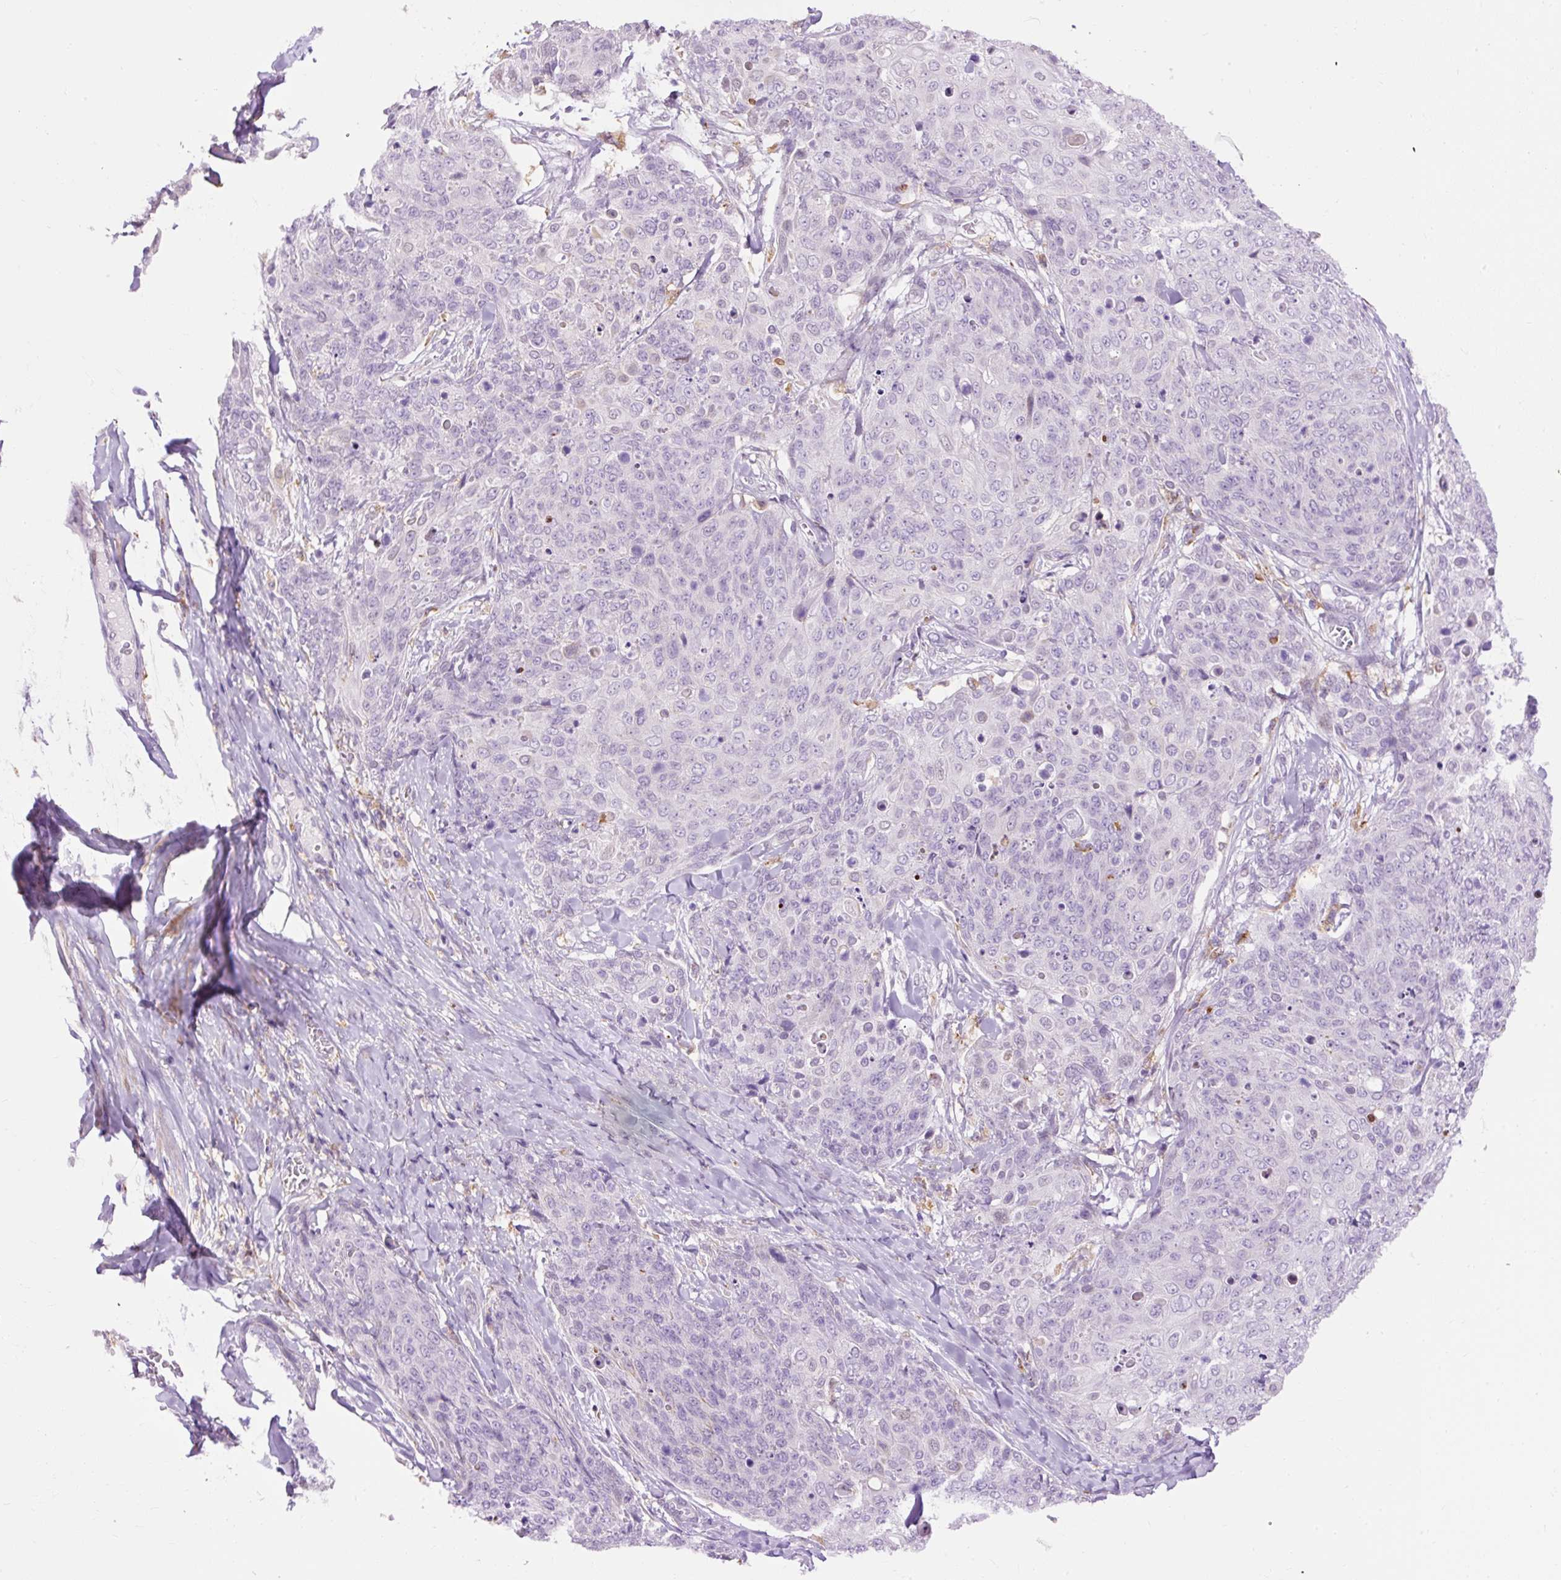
{"staining": {"intensity": "negative", "quantity": "none", "location": "none"}, "tissue": "skin cancer", "cell_type": "Tumor cells", "image_type": "cancer", "snomed": [{"axis": "morphology", "description": "Squamous cell carcinoma, NOS"}, {"axis": "topography", "description": "Skin"}, {"axis": "topography", "description": "Vulva"}], "caption": "Immunohistochemical staining of human squamous cell carcinoma (skin) shows no significant expression in tumor cells.", "gene": "LY86", "patient": {"sex": "female", "age": 85}}